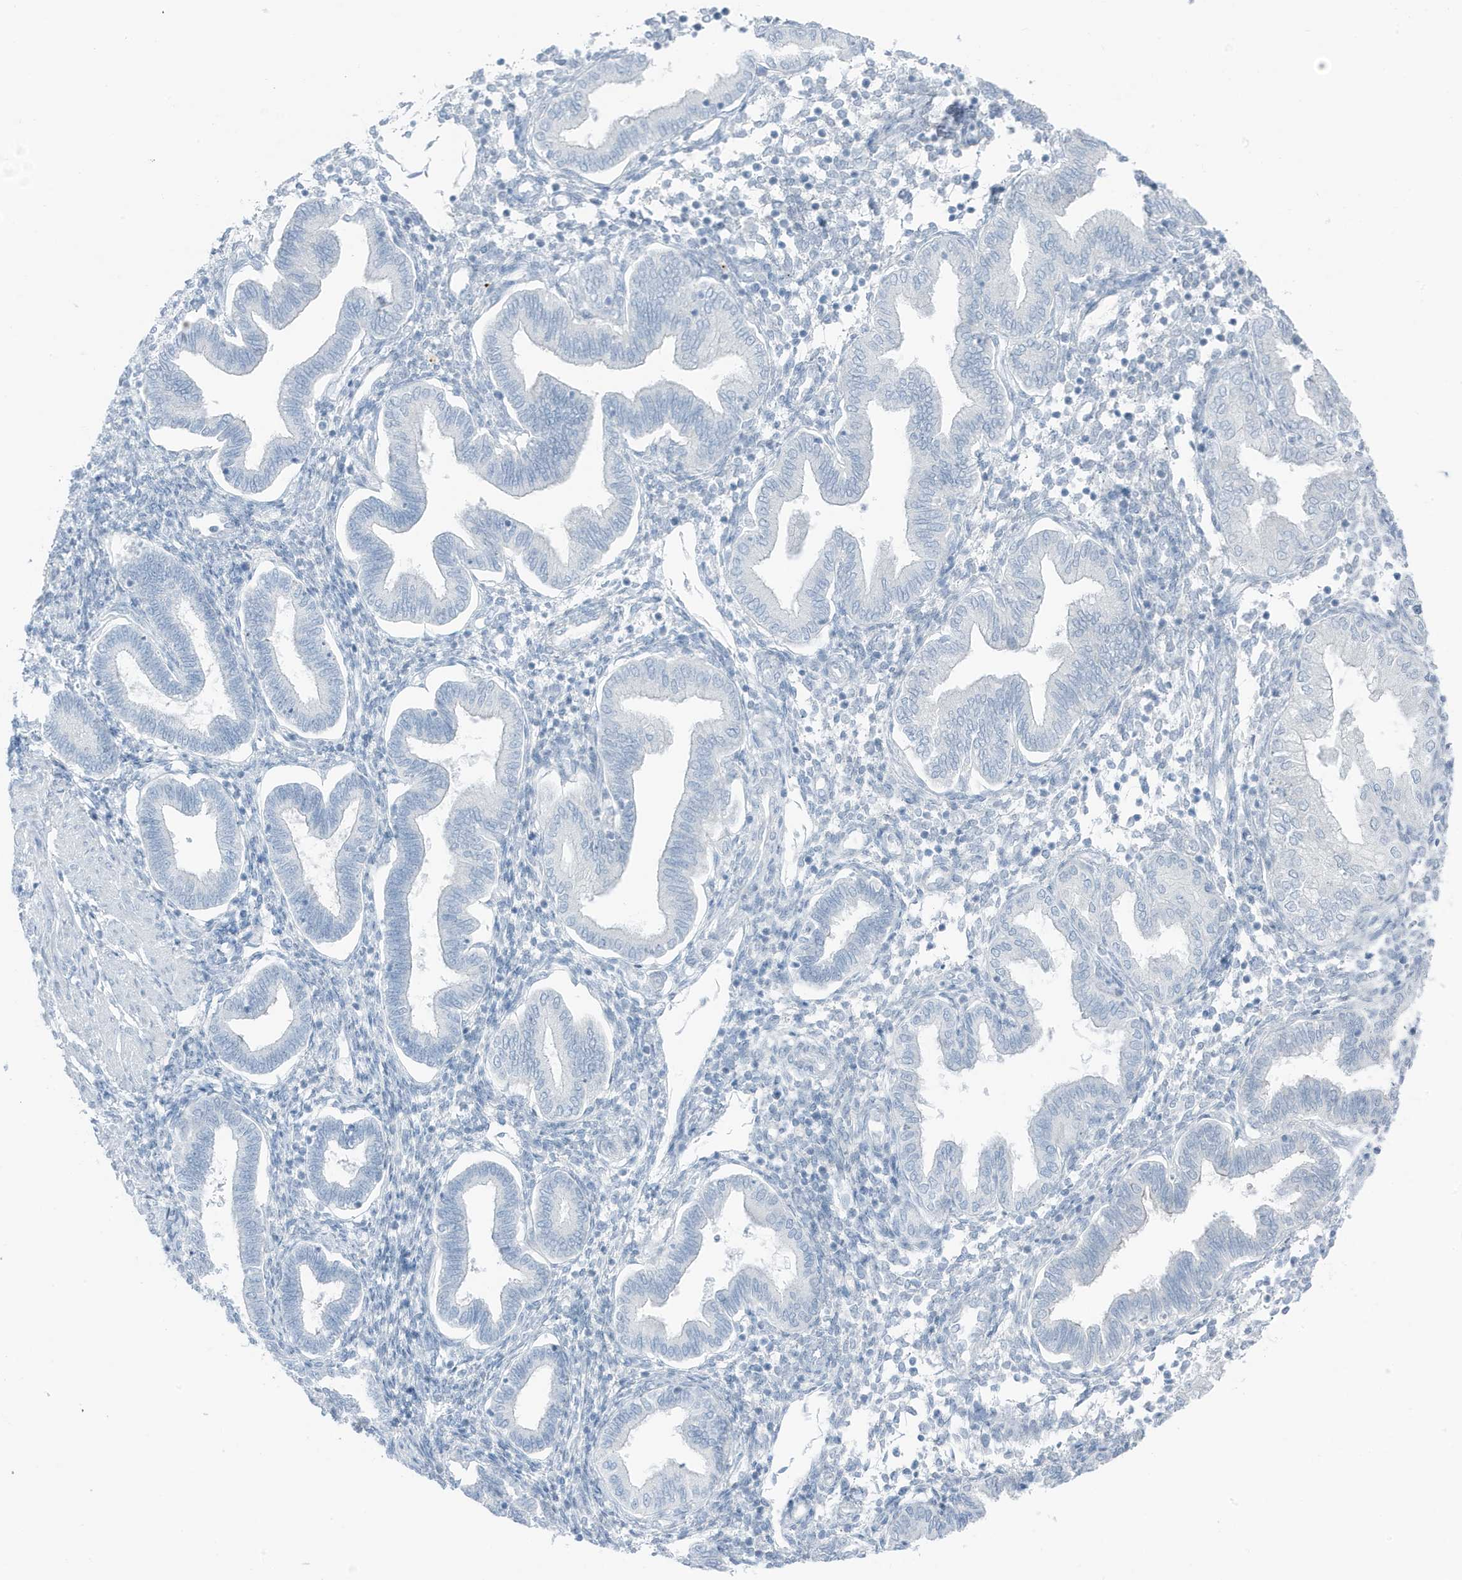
{"staining": {"intensity": "negative", "quantity": "none", "location": "none"}, "tissue": "endometrium", "cell_type": "Cells in endometrial stroma", "image_type": "normal", "snomed": [{"axis": "morphology", "description": "Normal tissue, NOS"}, {"axis": "topography", "description": "Endometrium"}], "caption": "IHC photomicrograph of unremarkable endometrium: human endometrium stained with DAB (3,3'-diaminobenzidine) shows no significant protein staining in cells in endometrial stroma.", "gene": "ZFP64", "patient": {"sex": "female", "age": 53}}